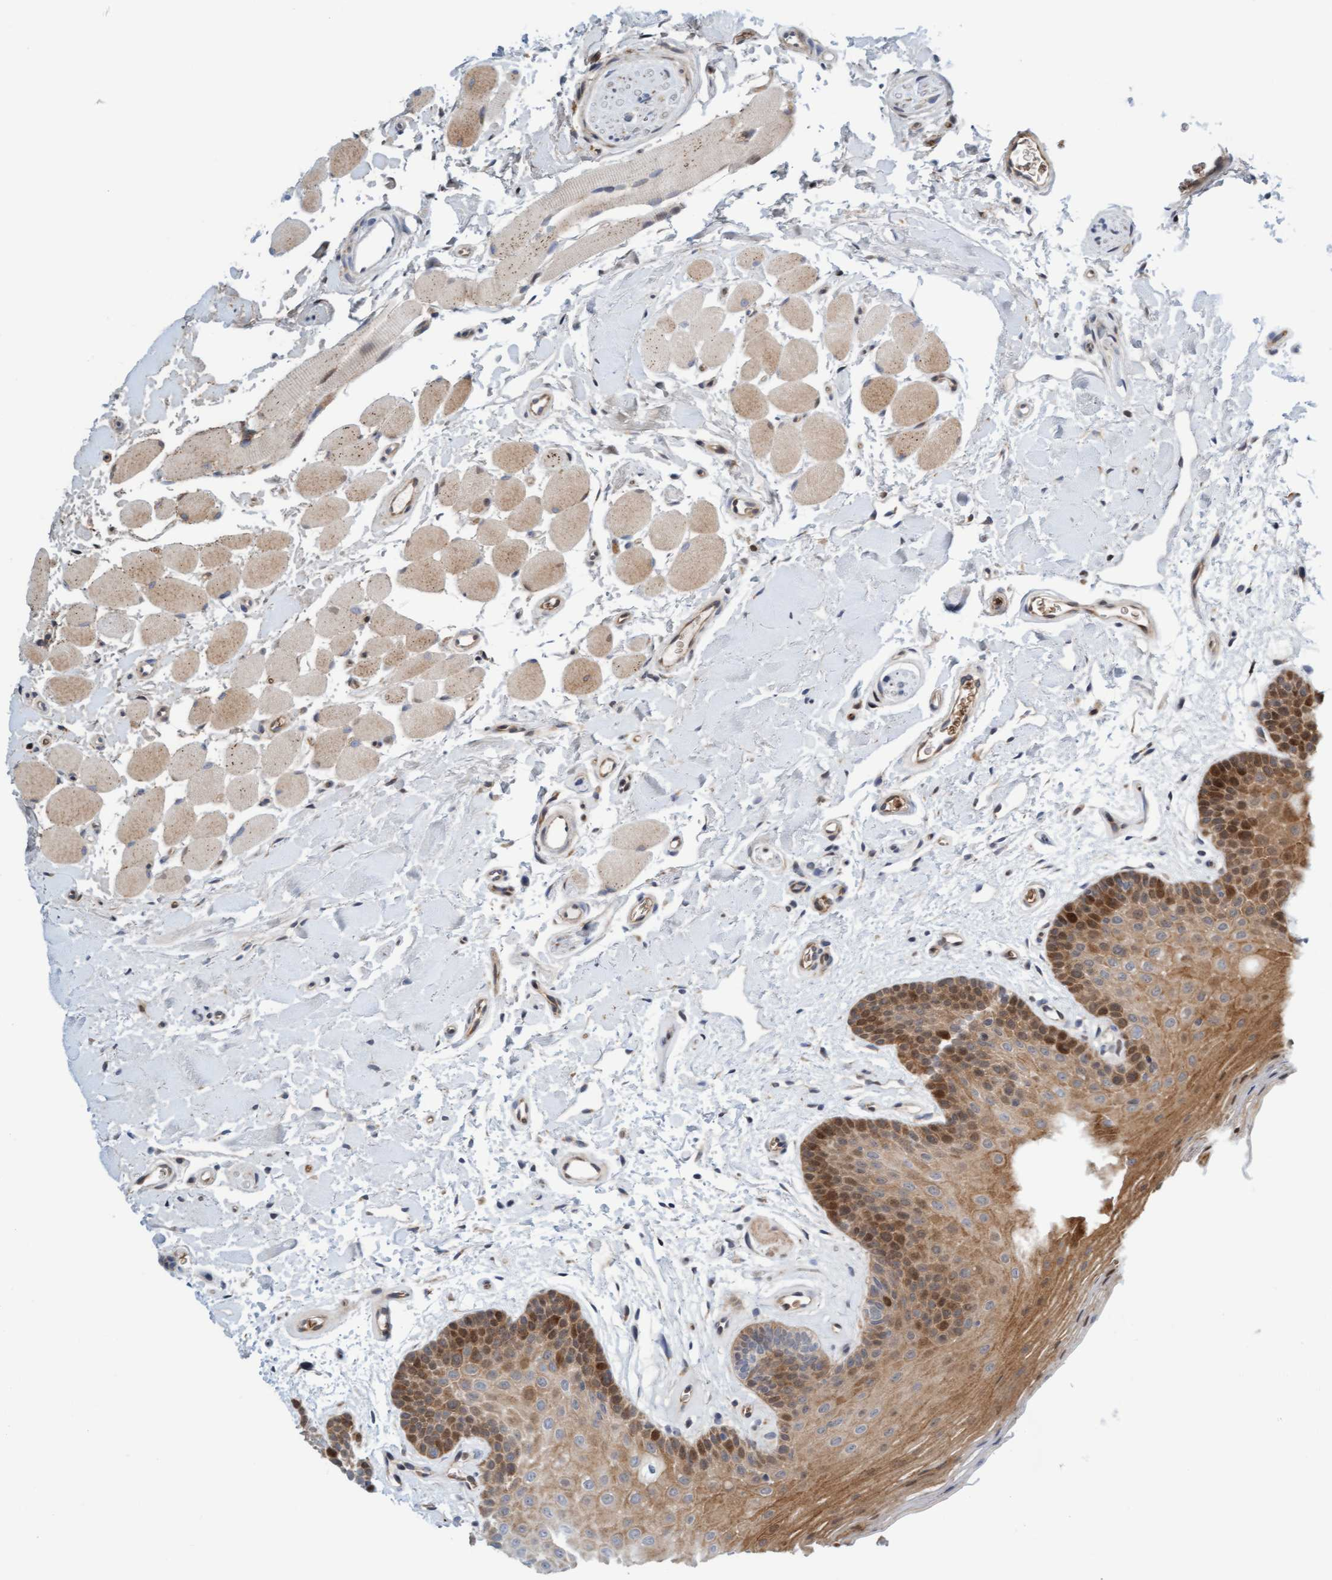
{"staining": {"intensity": "moderate", "quantity": ">75%", "location": "cytoplasmic/membranous,nuclear"}, "tissue": "oral mucosa", "cell_type": "Squamous epithelial cells", "image_type": "normal", "snomed": [{"axis": "morphology", "description": "Normal tissue, NOS"}, {"axis": "topography", "description": "Oral tissue"}], "caption": "Squamous epithelial cells show medium levels of moderate cytoplasmic/membranous,nuclear staining in about >75% of cells in normal human oral mucosa.", "gene": "EIF4EBP1", "patient": {"sex": "male", "age": 62}}